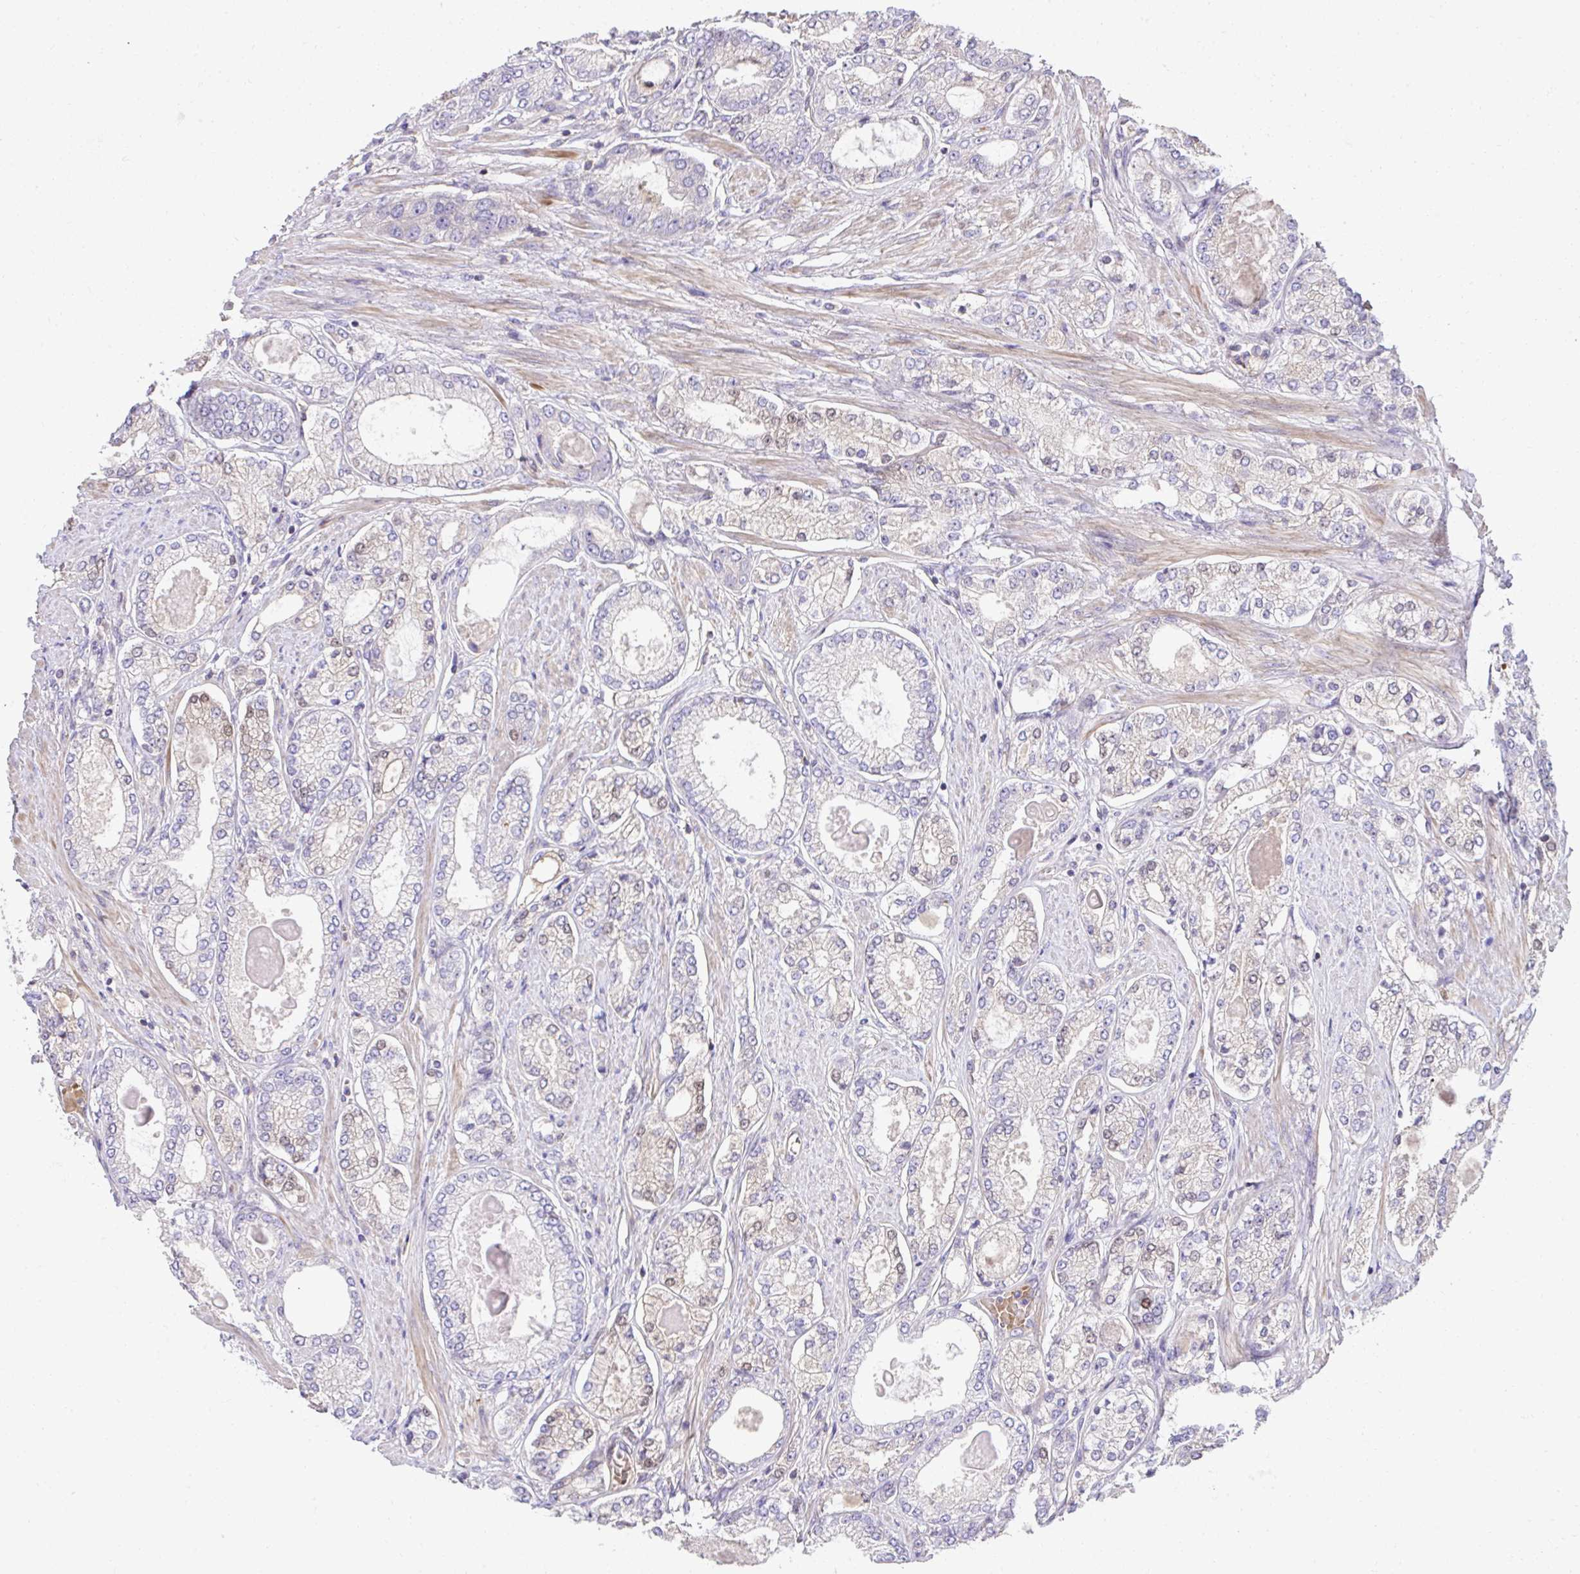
{"staining": {"intensity": "weak", "quantity": "<25%", "location": "cytoplasmic/membranous"}, "tissue": "prostate cancer", "cell_type": "Tumor cells", "image_type": "cancer", "snomed": [{"axis": "morphology", "description": "Adenocarcinoma, High grade"}, {"axis": "topography", "description": "Prostate"}], "caption": "Image shows no protein staining in tumor cells of prostate high-grade adenocarcinoma tissue.", "gene": "CCDC85C", "patient": {"sex": "male", "age": 68}}